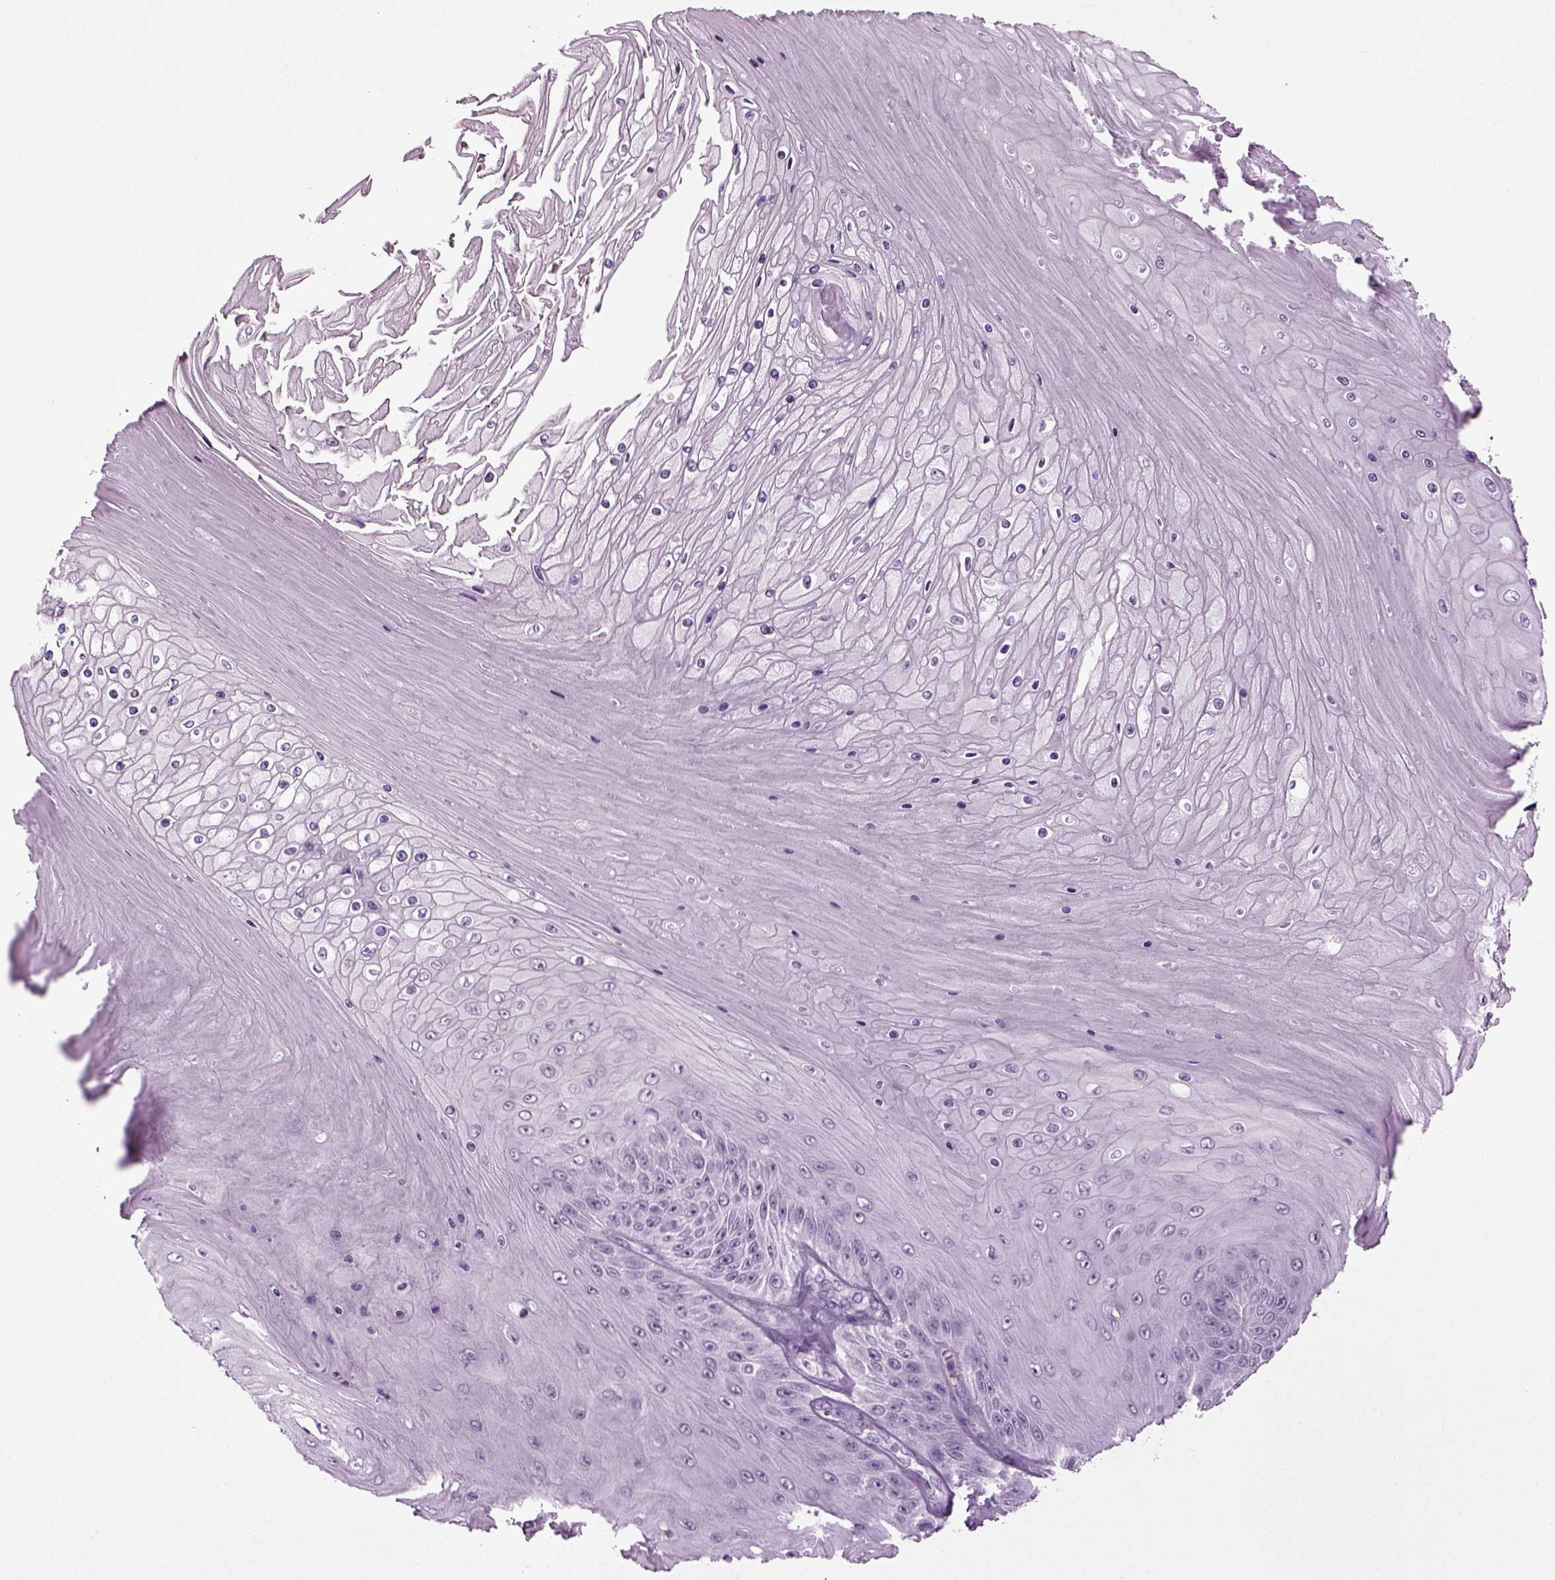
{"staining": {"intensity": "negative", "quantity": "none", "location": "none"}, "tissue": "skin cancer", "cell_type": "Tumor cells", "image_type": "cancer", "snomed": [{"axis": "morphology", "description": "Squamous cell carcinoma, NOS"}, {"axis": "topography", "description": "Skin"}], "caption": "An immunohistochemistry (IHC) histopathology image of skin cancer is shown. There is no staining in tumor cells of skin cancer.", "gene": "ZC2HC1C", "patient": {"sex": "male", "age": 62}}